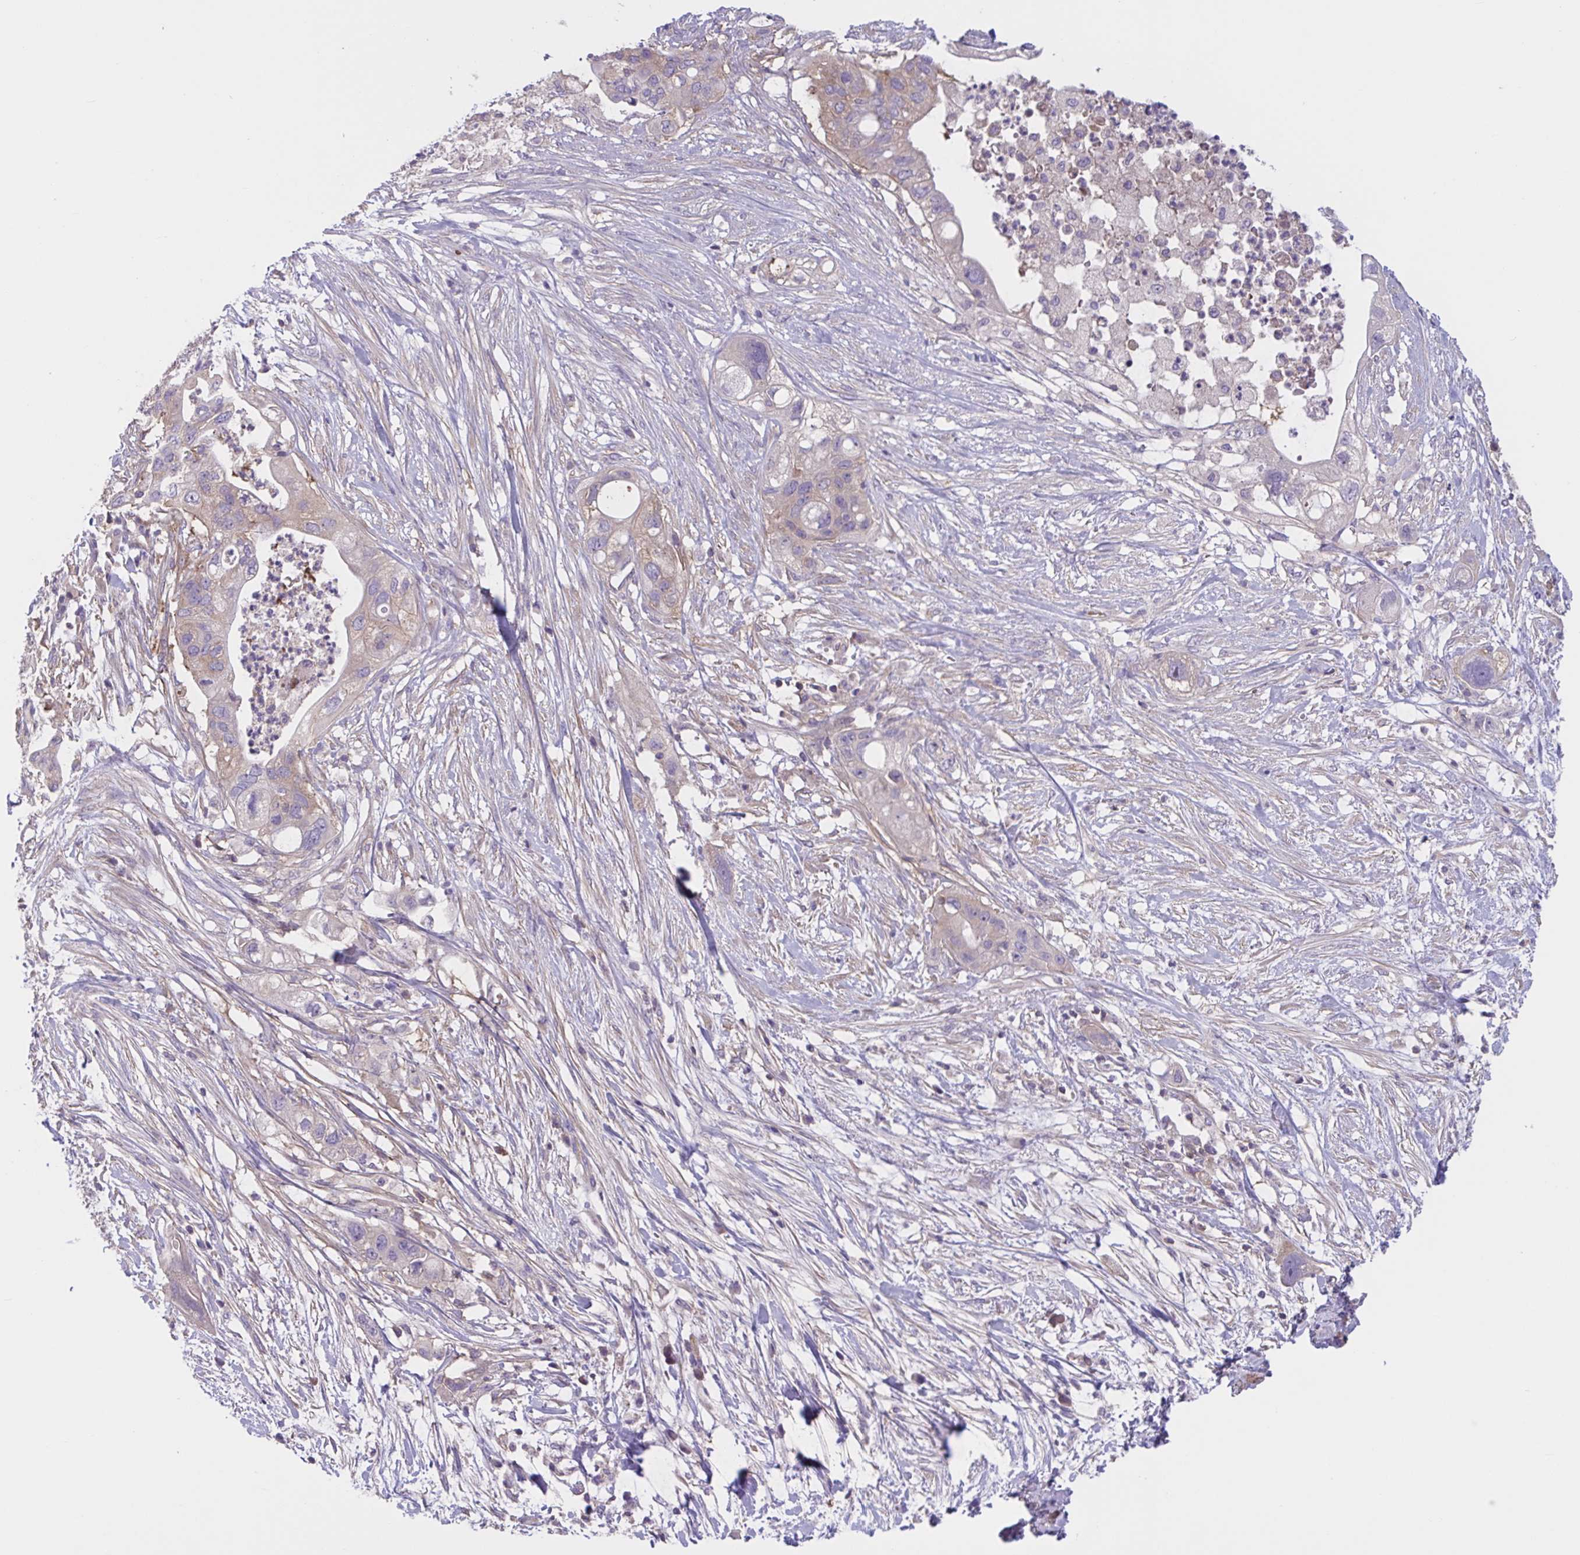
{"staining": {"intensity": "weak", "quantity": "25%-75%", "location": "cytoplasmic/membranous"}, "tissue": "pancreatic cancer", "cell_type": "Tumor cells", "image_type": "cancer", "snomed": [{"axis": "morphology", "description": "Adenocarcinoma, NOS"}, {"axis": "topography", "description": "Pancreas"}], "caption": "Protein expression by immunohistochemistry (IHC) demonstrates weak cytoplasmic/membranous expression in approximately 25%-75% of tumor cells in pancreatic cancer (adenocarcinoma).", "gene": "WNT9B", "patient": {"sex": "female", "age": 72}}